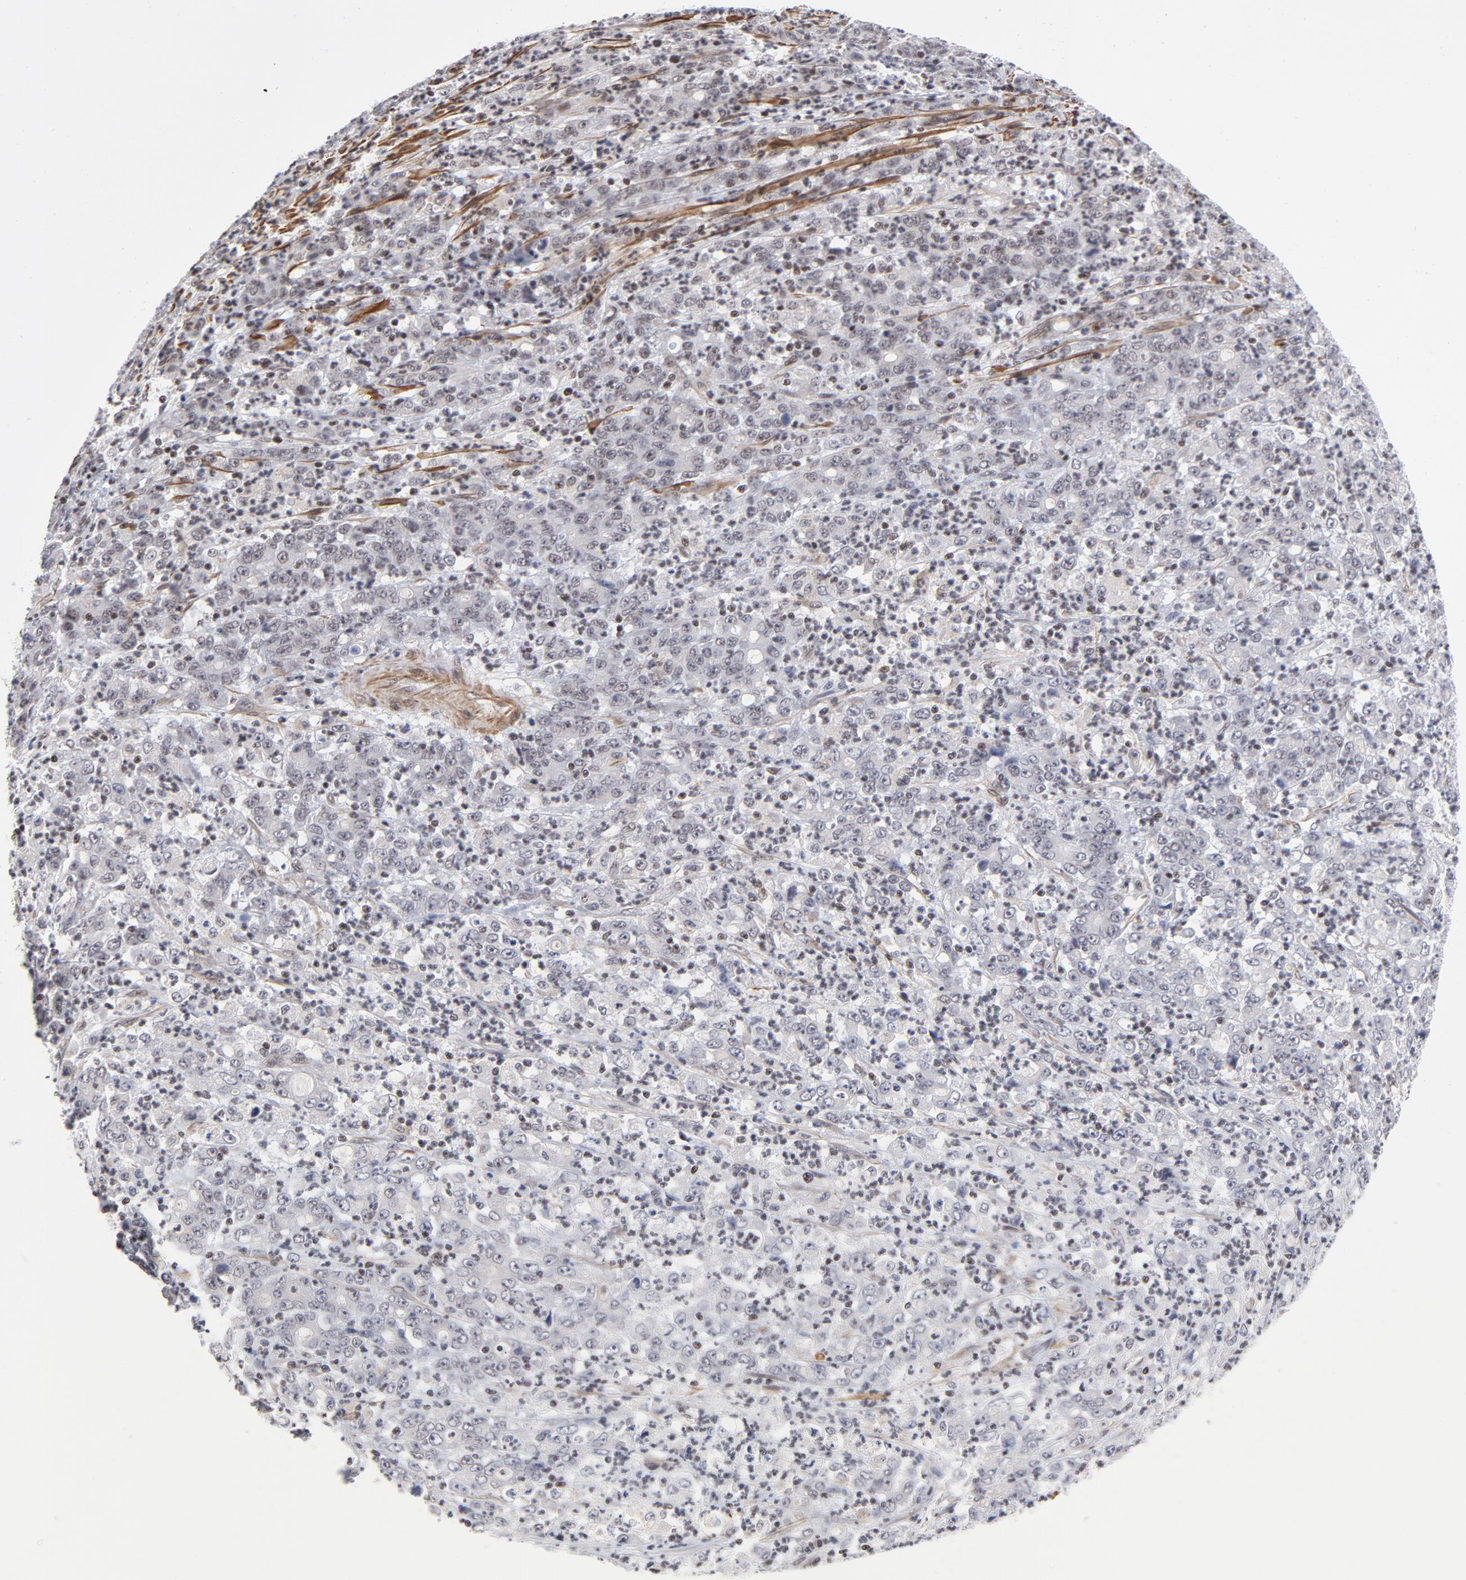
{"staining": {"intensity": "negative", "quantity": "none", "location": "none"}, "tissue": "stomach cancer", "cell_type": "Tumor cells", "image_type": "cancer", "snomed": [{"axis": "morphology", "description": "Adenocarcinoma, NOS"}, {"axis": "topography", "description": "Stomach, lower"}], "caption": "High magnification brightfield microscopy of stomach adenocarcinoma stained with DAB (3,3'-diaminobenzidine) (brown) and counterstained with hematoxylin (blue): tumor cells show no significant expression.", "gene": "CTCF", "patient": {"sex": "female", "age": 71}}